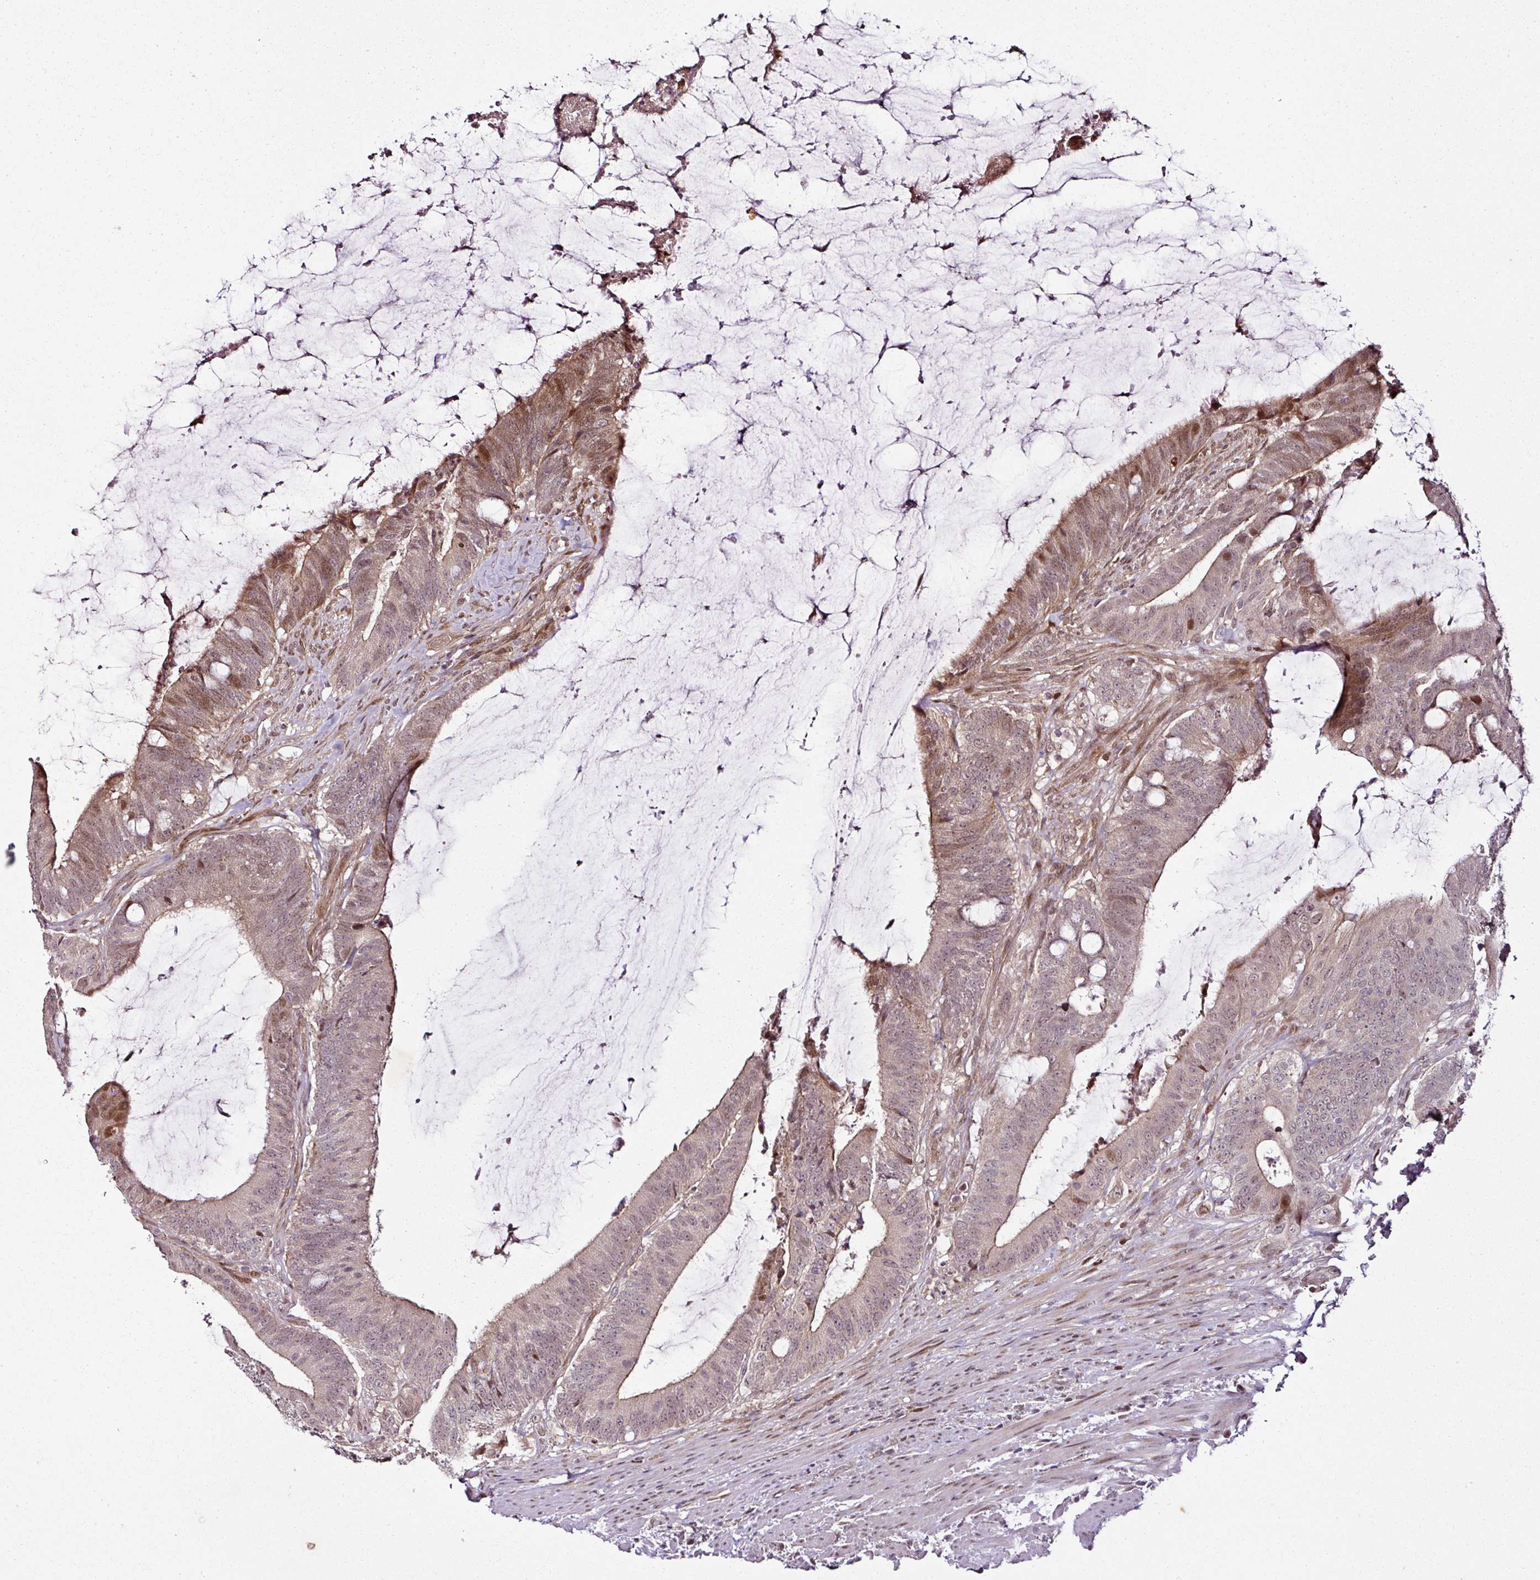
{"staining": {"intensity": "moderate", "quantity": "<25%", "location": "nuclear"}, "tissue": "colorectal cancer", "cell_type": "Tumor cells", "image_type": "cancer", "snomed": [{"axis": "morphology", "description": "Adenocarcinoma, NOS"}, {"axis": "topography", "description": "Colon"}], "caption": "An image showing moderate nuclear positivity in approximately <25% of tumor cells in colorectal adenocarcinoma, as visualized by brown immunohistochemical staining.", "gene": "COPRS", "patient": {"sex": "female", "age": 43}}